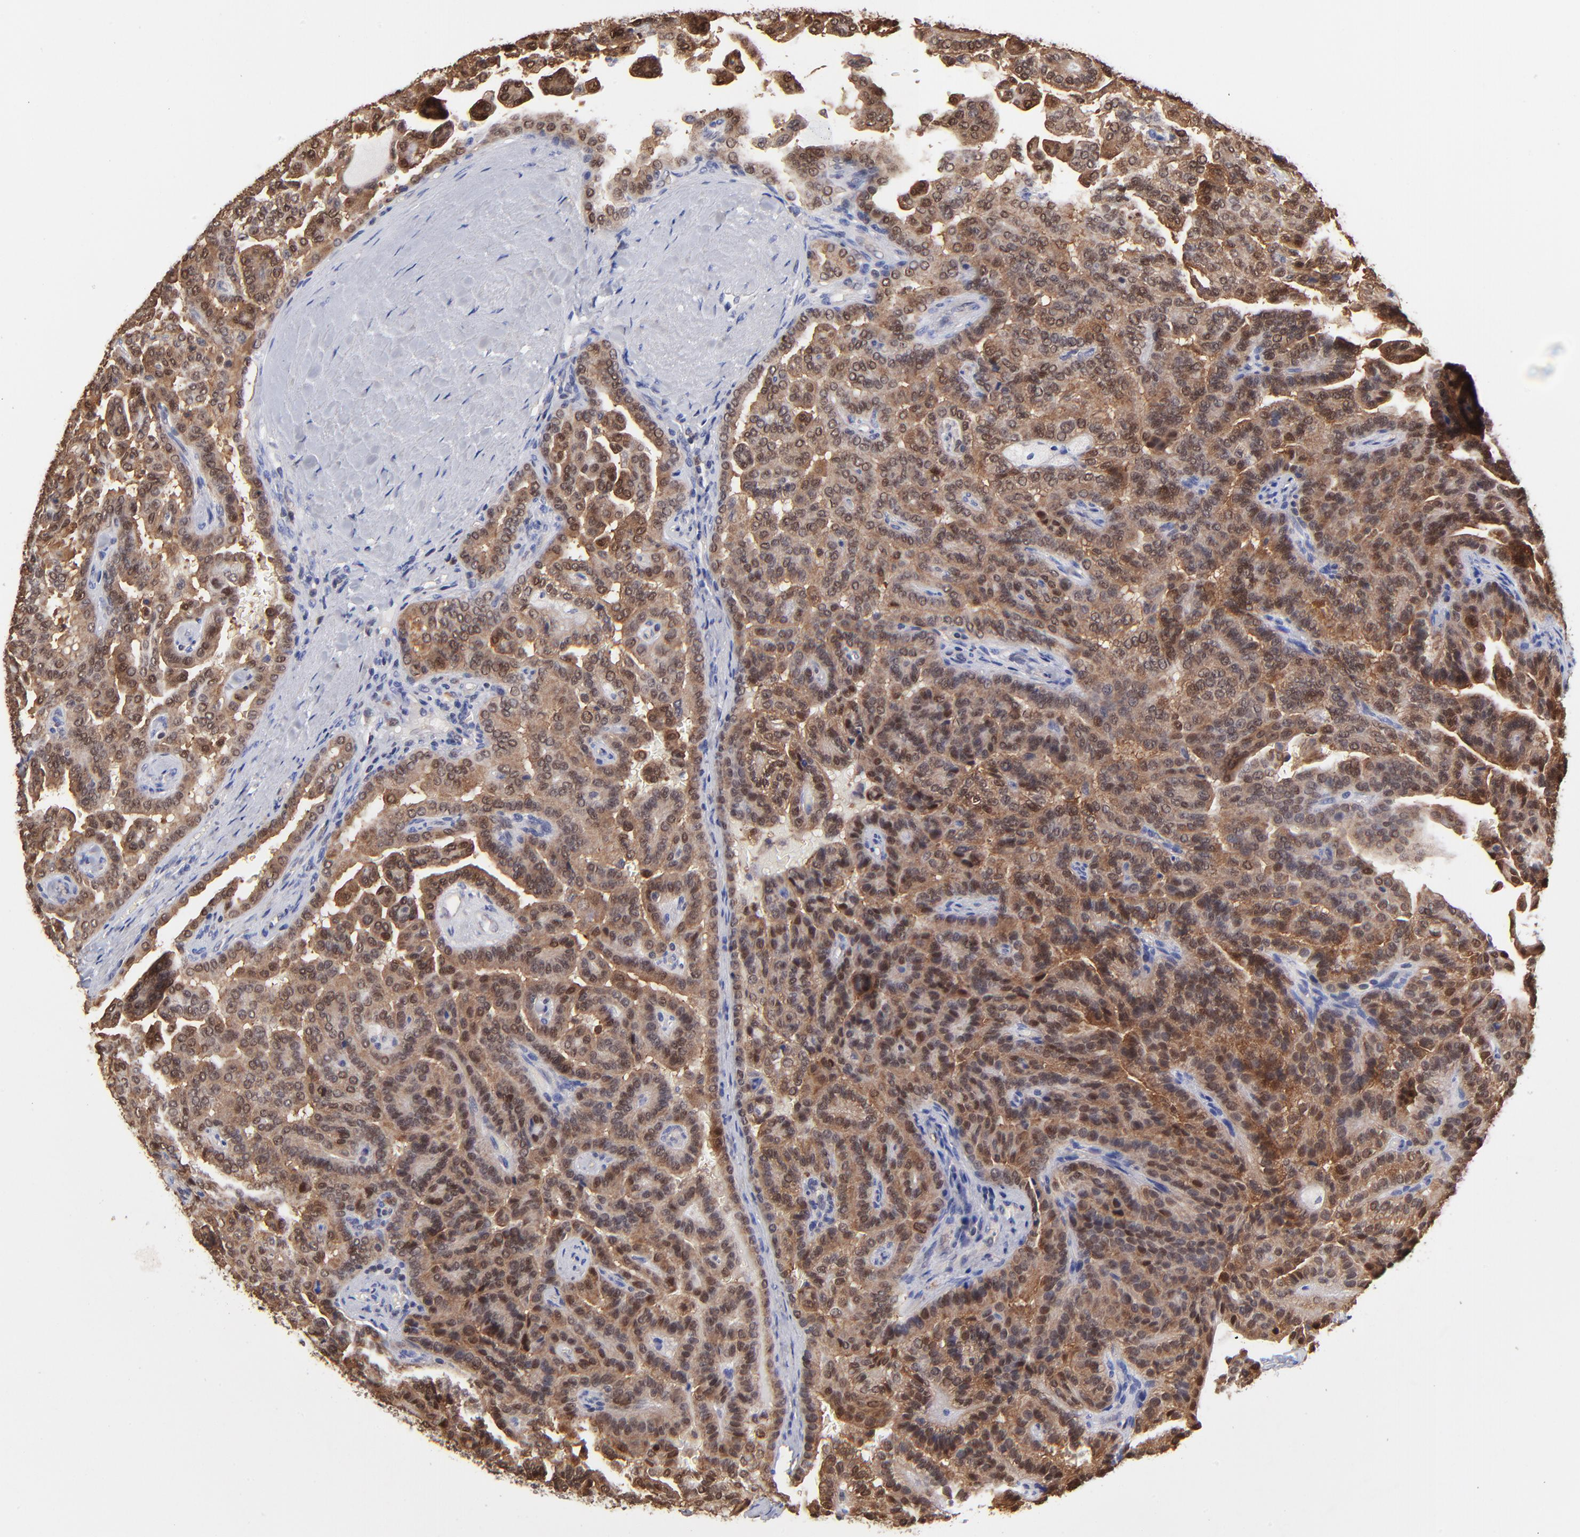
{"staining": {"intensity": "moderate", "quantity": "25%-75%", "location": "cytoplasmic/membranous,nuclear"}, "tissue": "renal cancer", "cell_type": "Tumor cells", "image_type": "cancer", "snomed": [{"axis": "morphology", "description": "Adenocarcinoma, NOS"}, {"axis": "topography", "description": "Kidney"}], "caption": "There is medium levels of moderate cytoplasmic/membranous and nuclear expression in tumor cells of renal adenocarcinoma, as demonstrated by immunohistochemical staining (brown color).", "gene": "DCTPP1", "patient": {"sex": "male", "age": 61}}